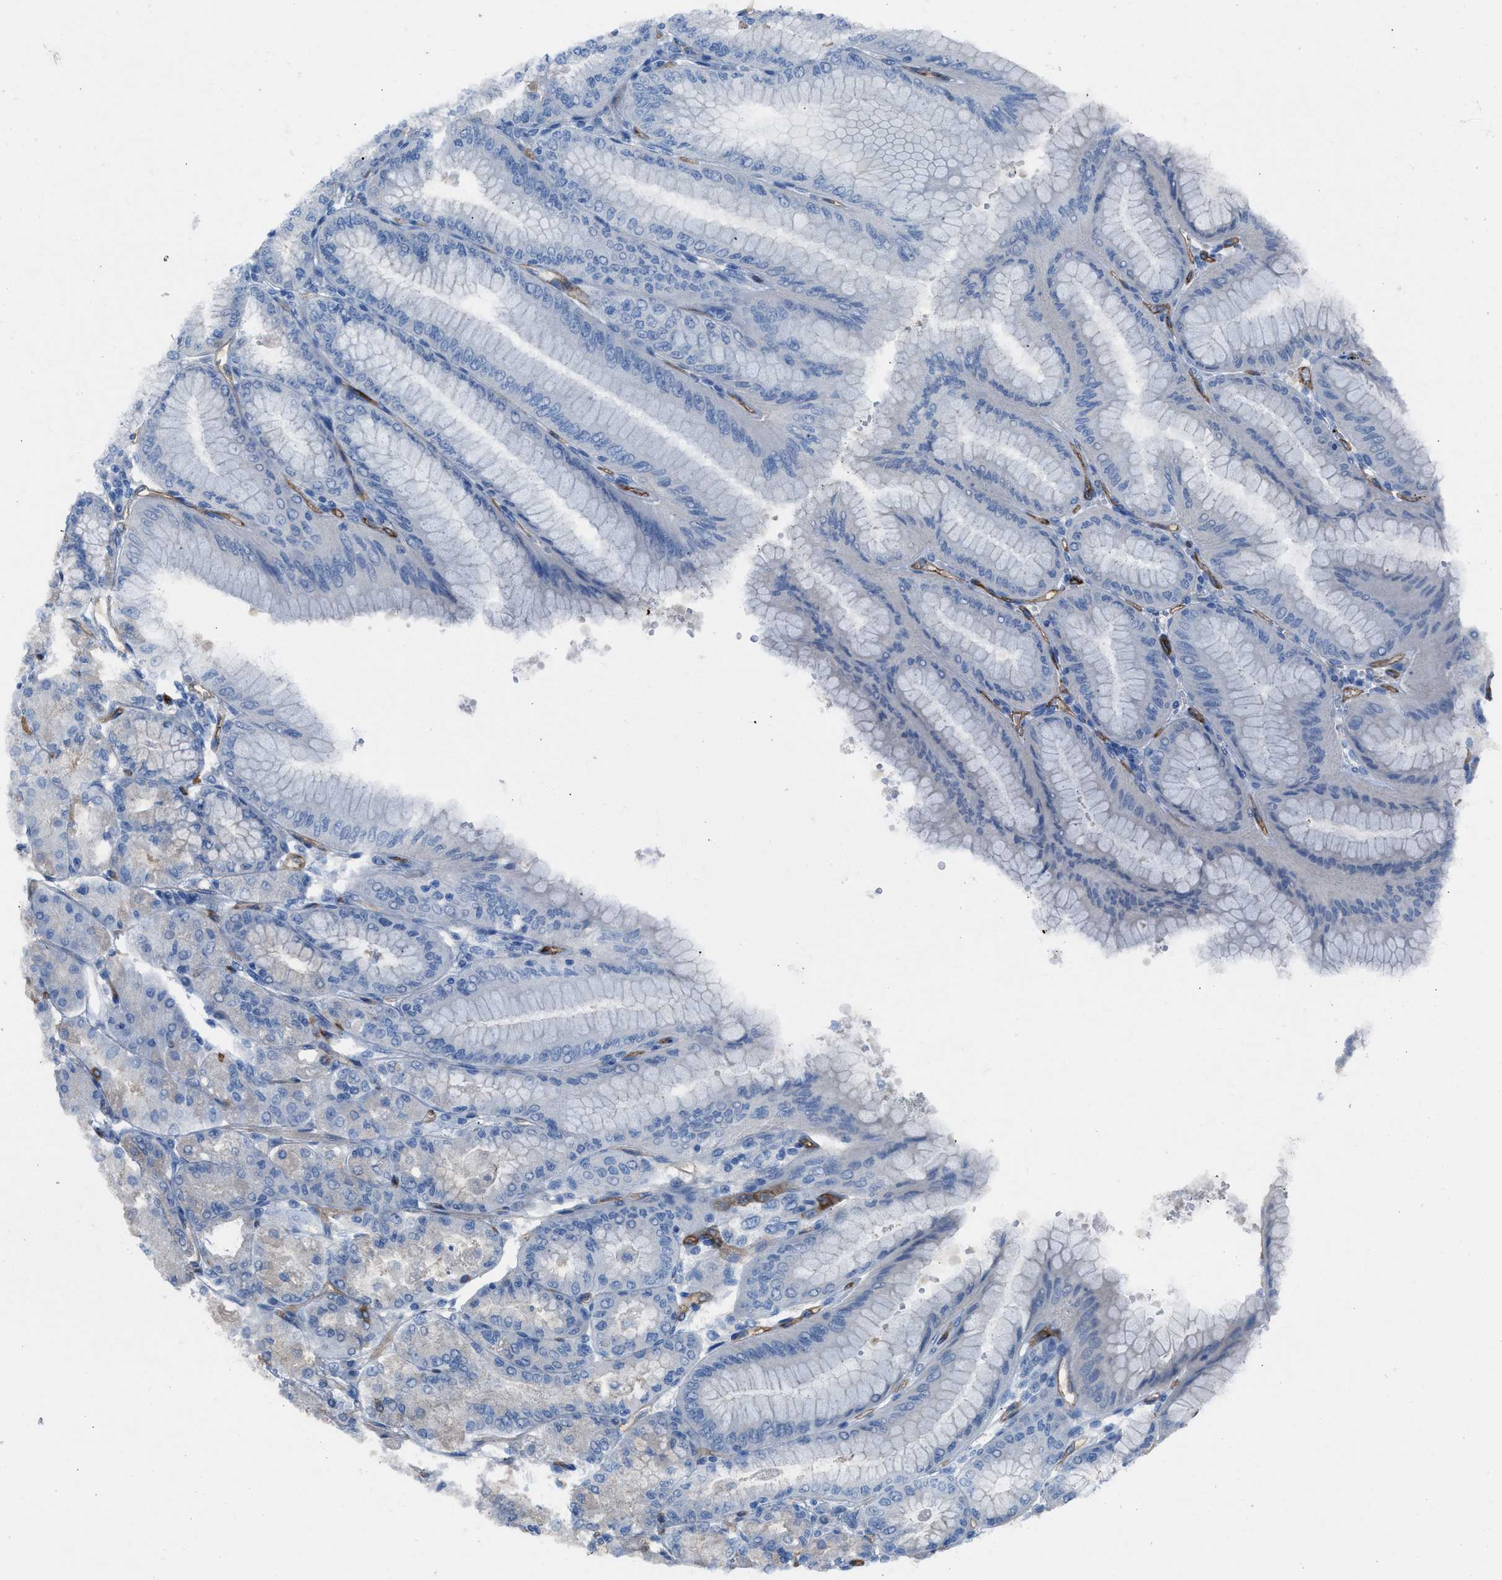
{"staining": {"intensity": "negative", "quantity": "none", "location": "none"}, "tissue": "stomach", "cell_type": "Glandular cells", "image_type": "normal", "snomed": [{"axis": "morphology", "description": "Normal tissue, NOS"}, {"axis": "topography", "description": "Stomach, lower"}], "caption": "Stomach was stained to show a protein in brown. There is no significant staining in glandular cells. (Brightfield microscopy of DAB IHC at high magnification).", "gene": "DYSF", "patient": {"sex": "male", "age": 71}}